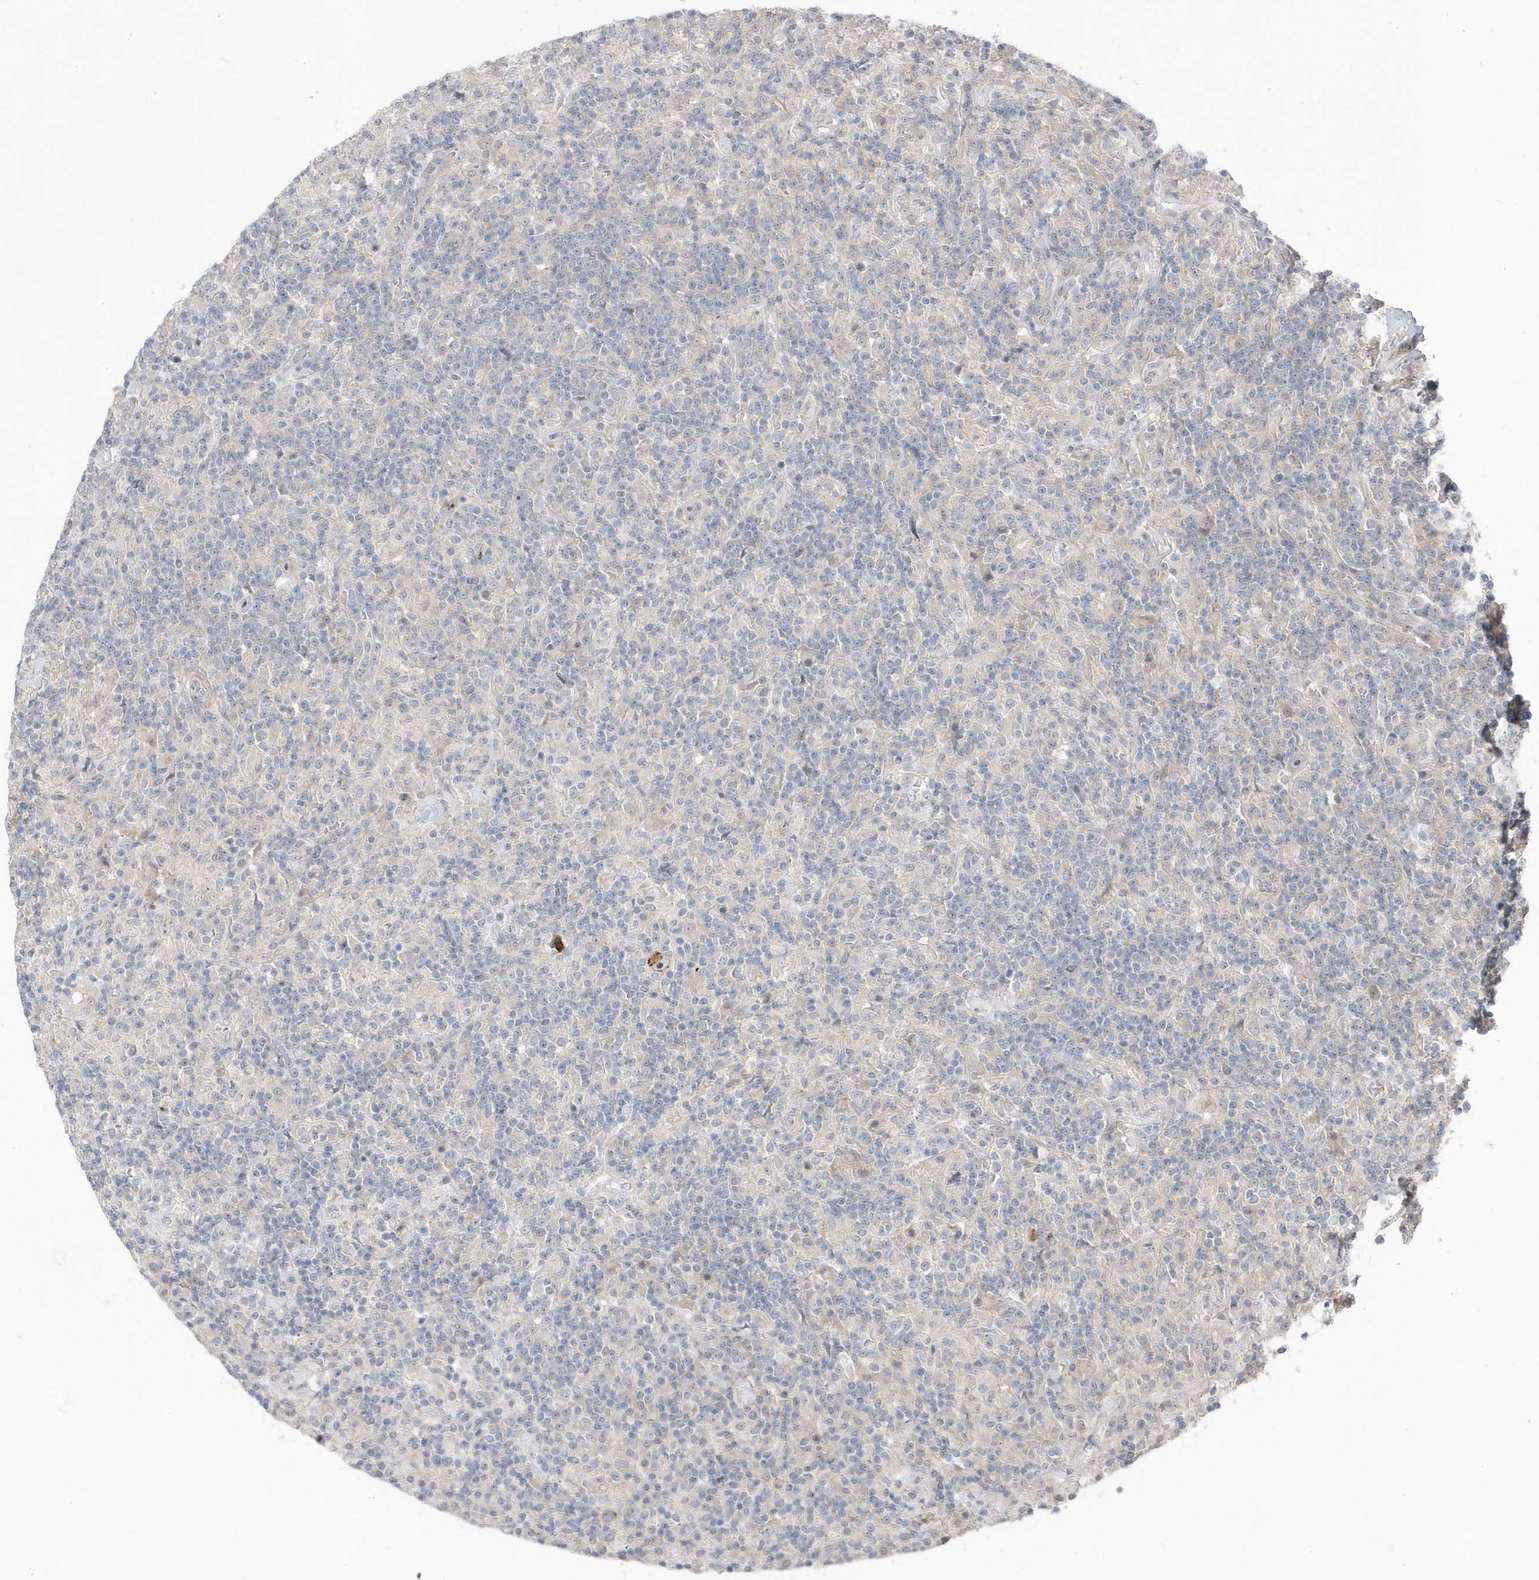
{"staining": {"intensity": "negative", "quantity": "none", "location": "none"}, "tissue": "lymphoma", "cell_type": "Tumor cells", "image_type": "cancer", "snomed": [{"axis": "morphology", "description": "Hodgkin's disease, NOS"}, {"axis": "topography", "description": "Lymph node"}], "caption": "Immunohistochemistry (IHC) histopathology image of neoplastic tissue: Hodgkin's disease stained with DAB reveals no significant protein positivity in tumor cells.", "gene": "GTPBP6", "patient": {"sex": "male", "age": 70}}